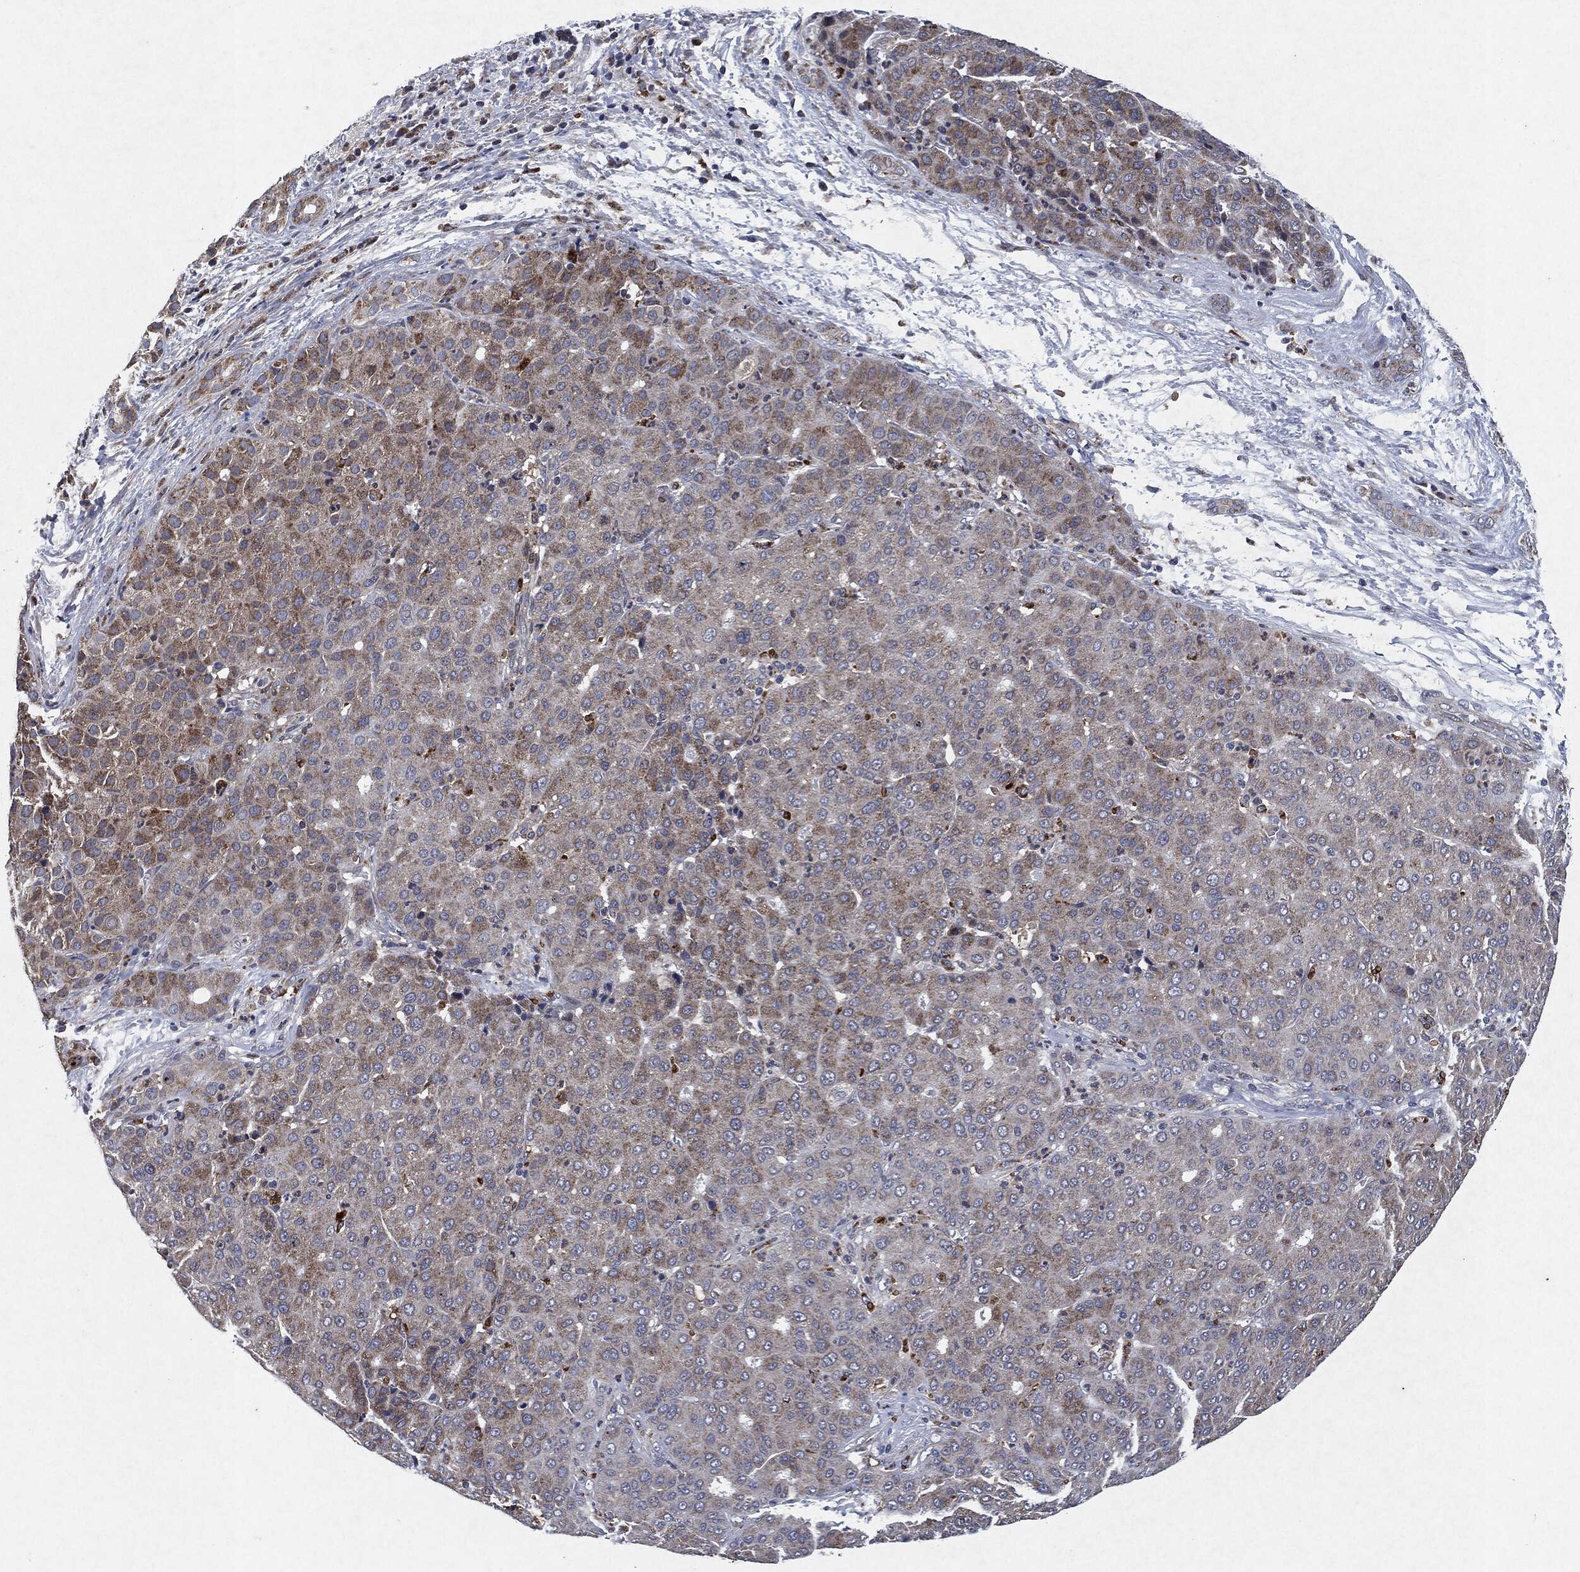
{"staining": {"intensity": "moderate", "quantity": "25%-75%", "location": "cytoplasmic/membranous"}, "tissue": "liver cancer", "cell_type": "Tumor cells", "image_type": "cancer", "snomed": [{"axis": "morphology", "description": "Carcinoma, Hepatocellular, NOS"}, {"axis": "topography", "description": "Liver"}], "caption": "Hepatocellular carcinoma (liver) stained with a protein marker shows moderate staining in tumor cells.", "gene": "SLC31A2", "patient": {"sex": "male", "age": 65}}